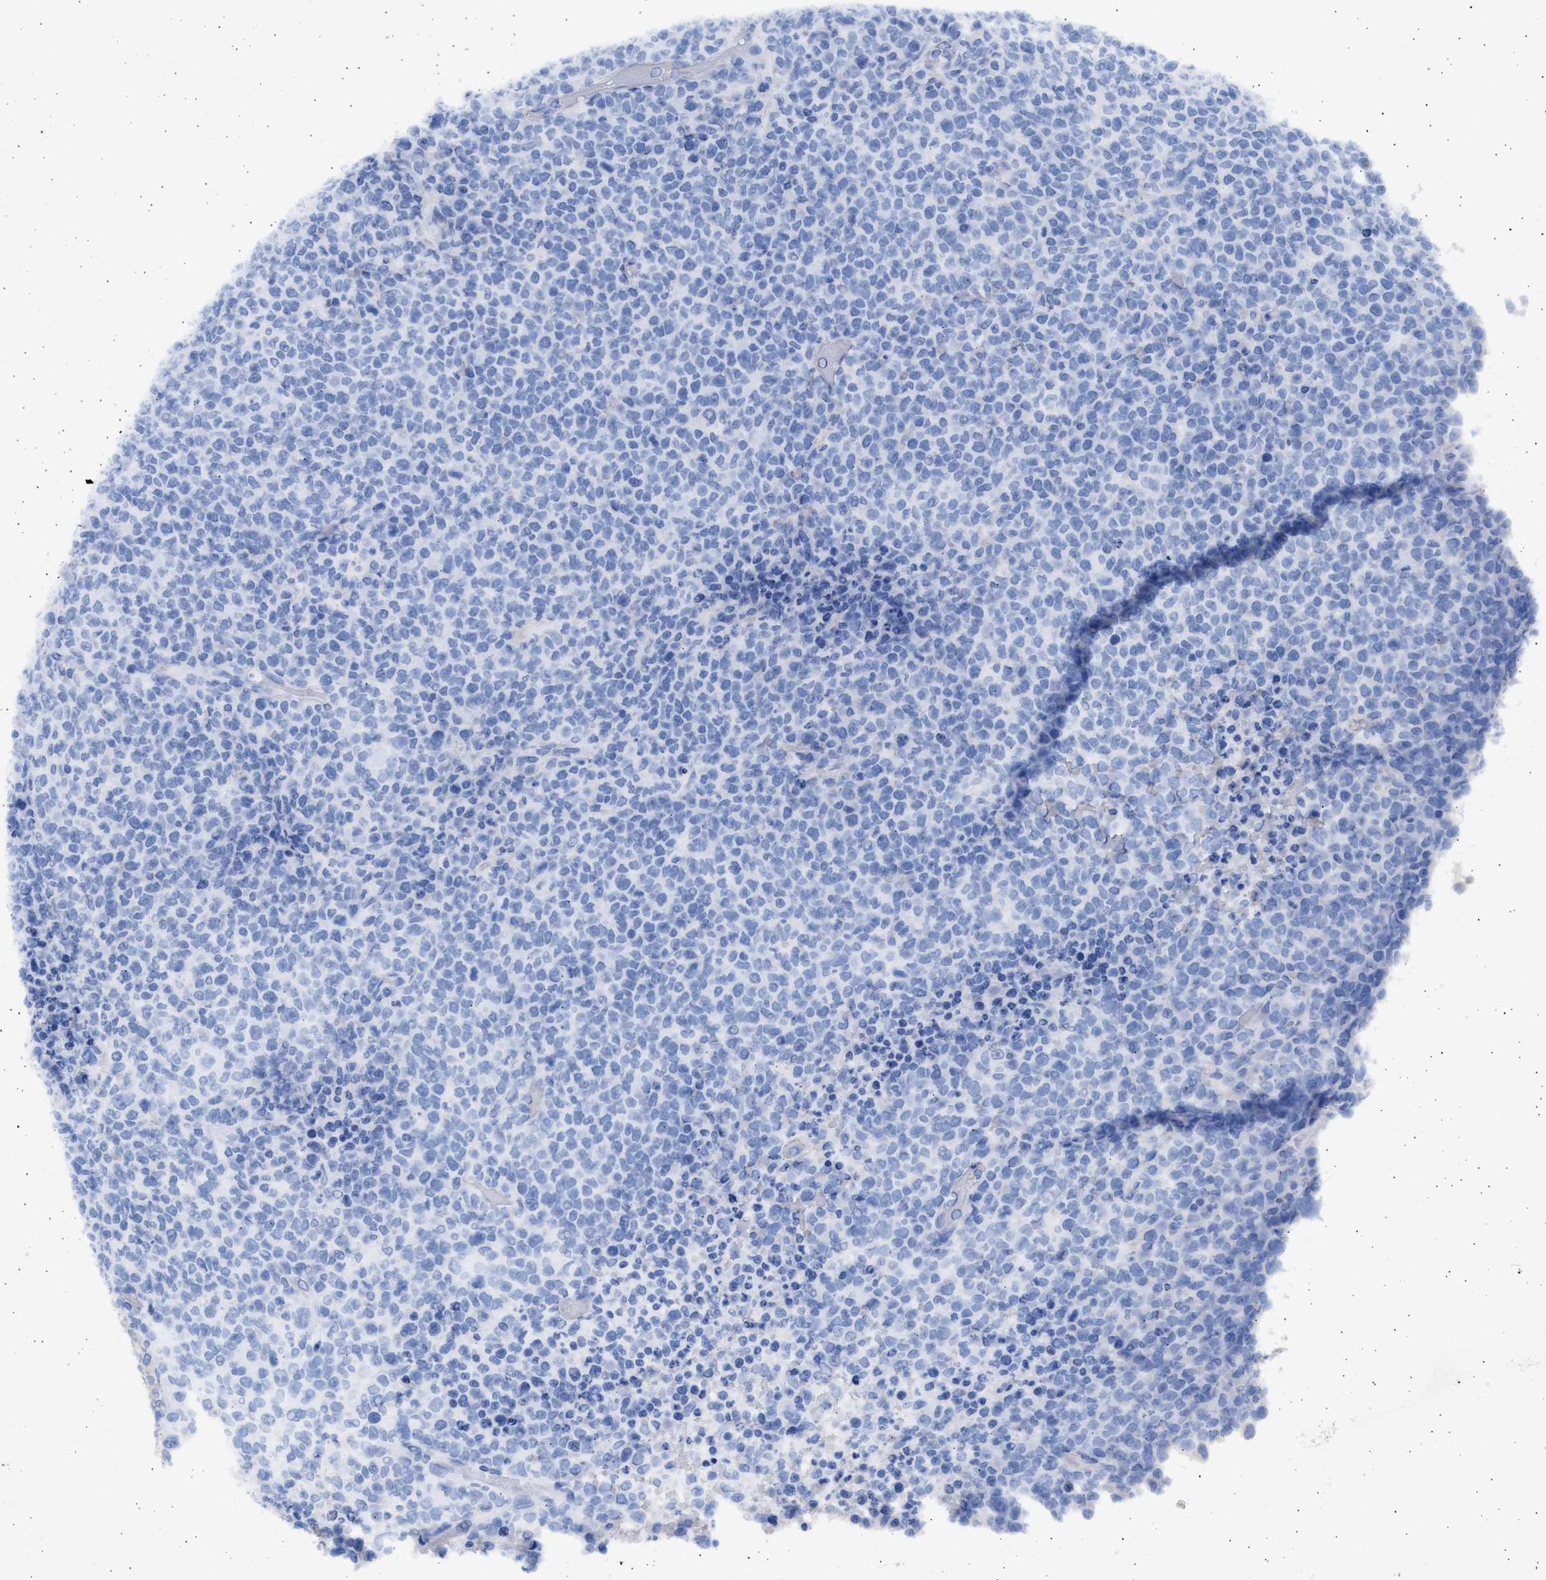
{"staining": {"intensity": "negative", "quantity": "none", "location": "none"}, "tissue": "lymphoma", "cell_type": "Tumor cells", "image_type": "cancer", "snomed": [{"axis": "morphology", "description": "Malignant lymphoma, non-Hodgkin's type, High grade"}, {"axis": "topography", "description": "Lymph node"}], "caption": "Micrograph shows no significant protein positivity in tumor cells of lymphoma.", "gene": "NBR1", "patient": {"sex": "male", "age": 13}}